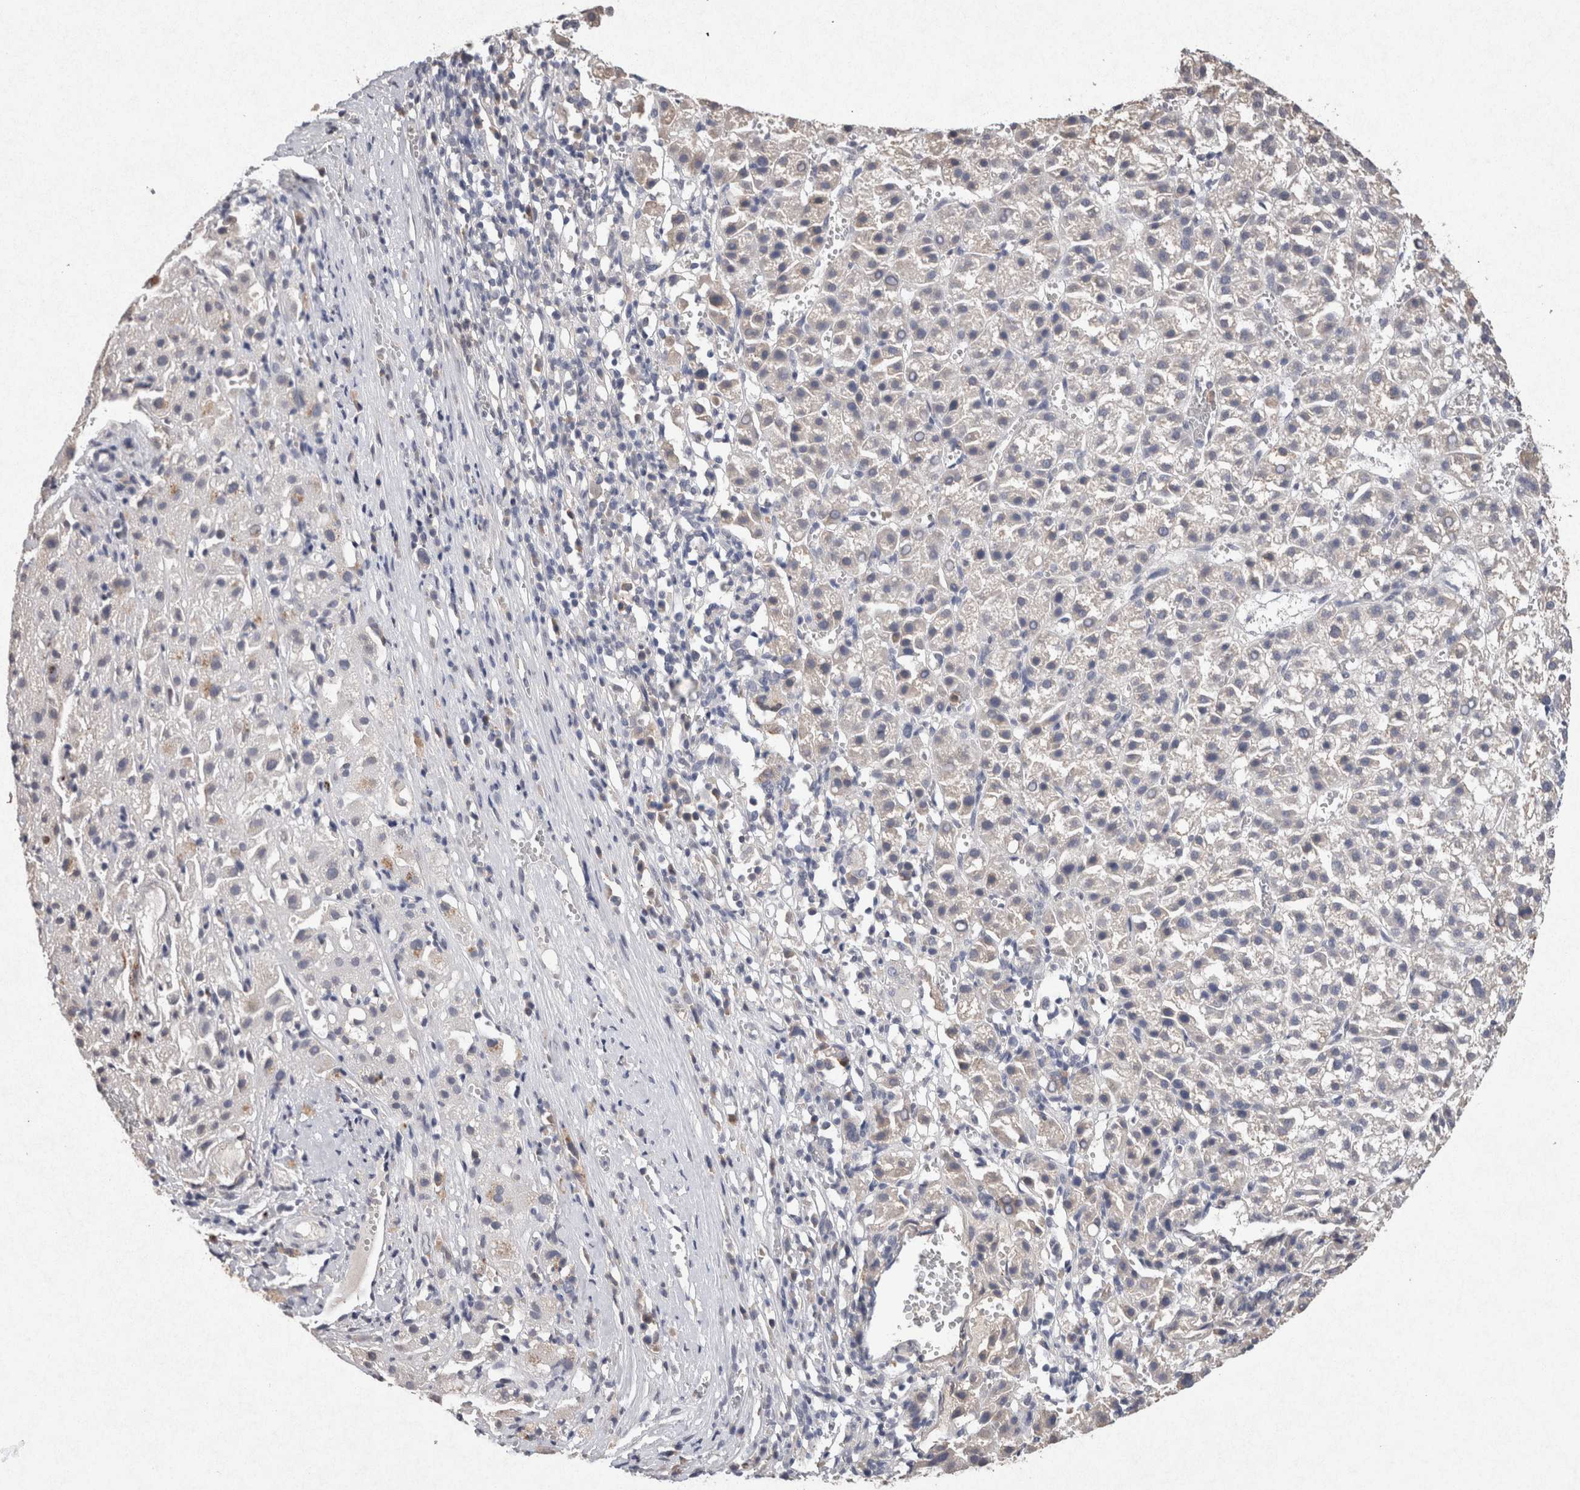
{"staining": {"intensity": "negative", "quantity": "none", "location": "none"}, "tissue": "liver cancer", "cell_type": "Tumor cells", "image_type": "cancer", "snomed": [{"axis": "morphology", "description": "Carcinoma, Hepatocellular, NOS"}, {"axis": "topography", "description": "Liver"}], "caption": "DAB immunohistochemical staining of hepatocellular carcinoma (liver) demonstrates no significant staining in tumor cells. The staining was performed using DAB (3,3'-diaminobenzidine) to visualize the protein expression in brown, while the nuclei were stained in blue with hematoxylin (Magnification: 20x).", "gene": "FABP7", "patient": {"sex": "female", "age": 58}}